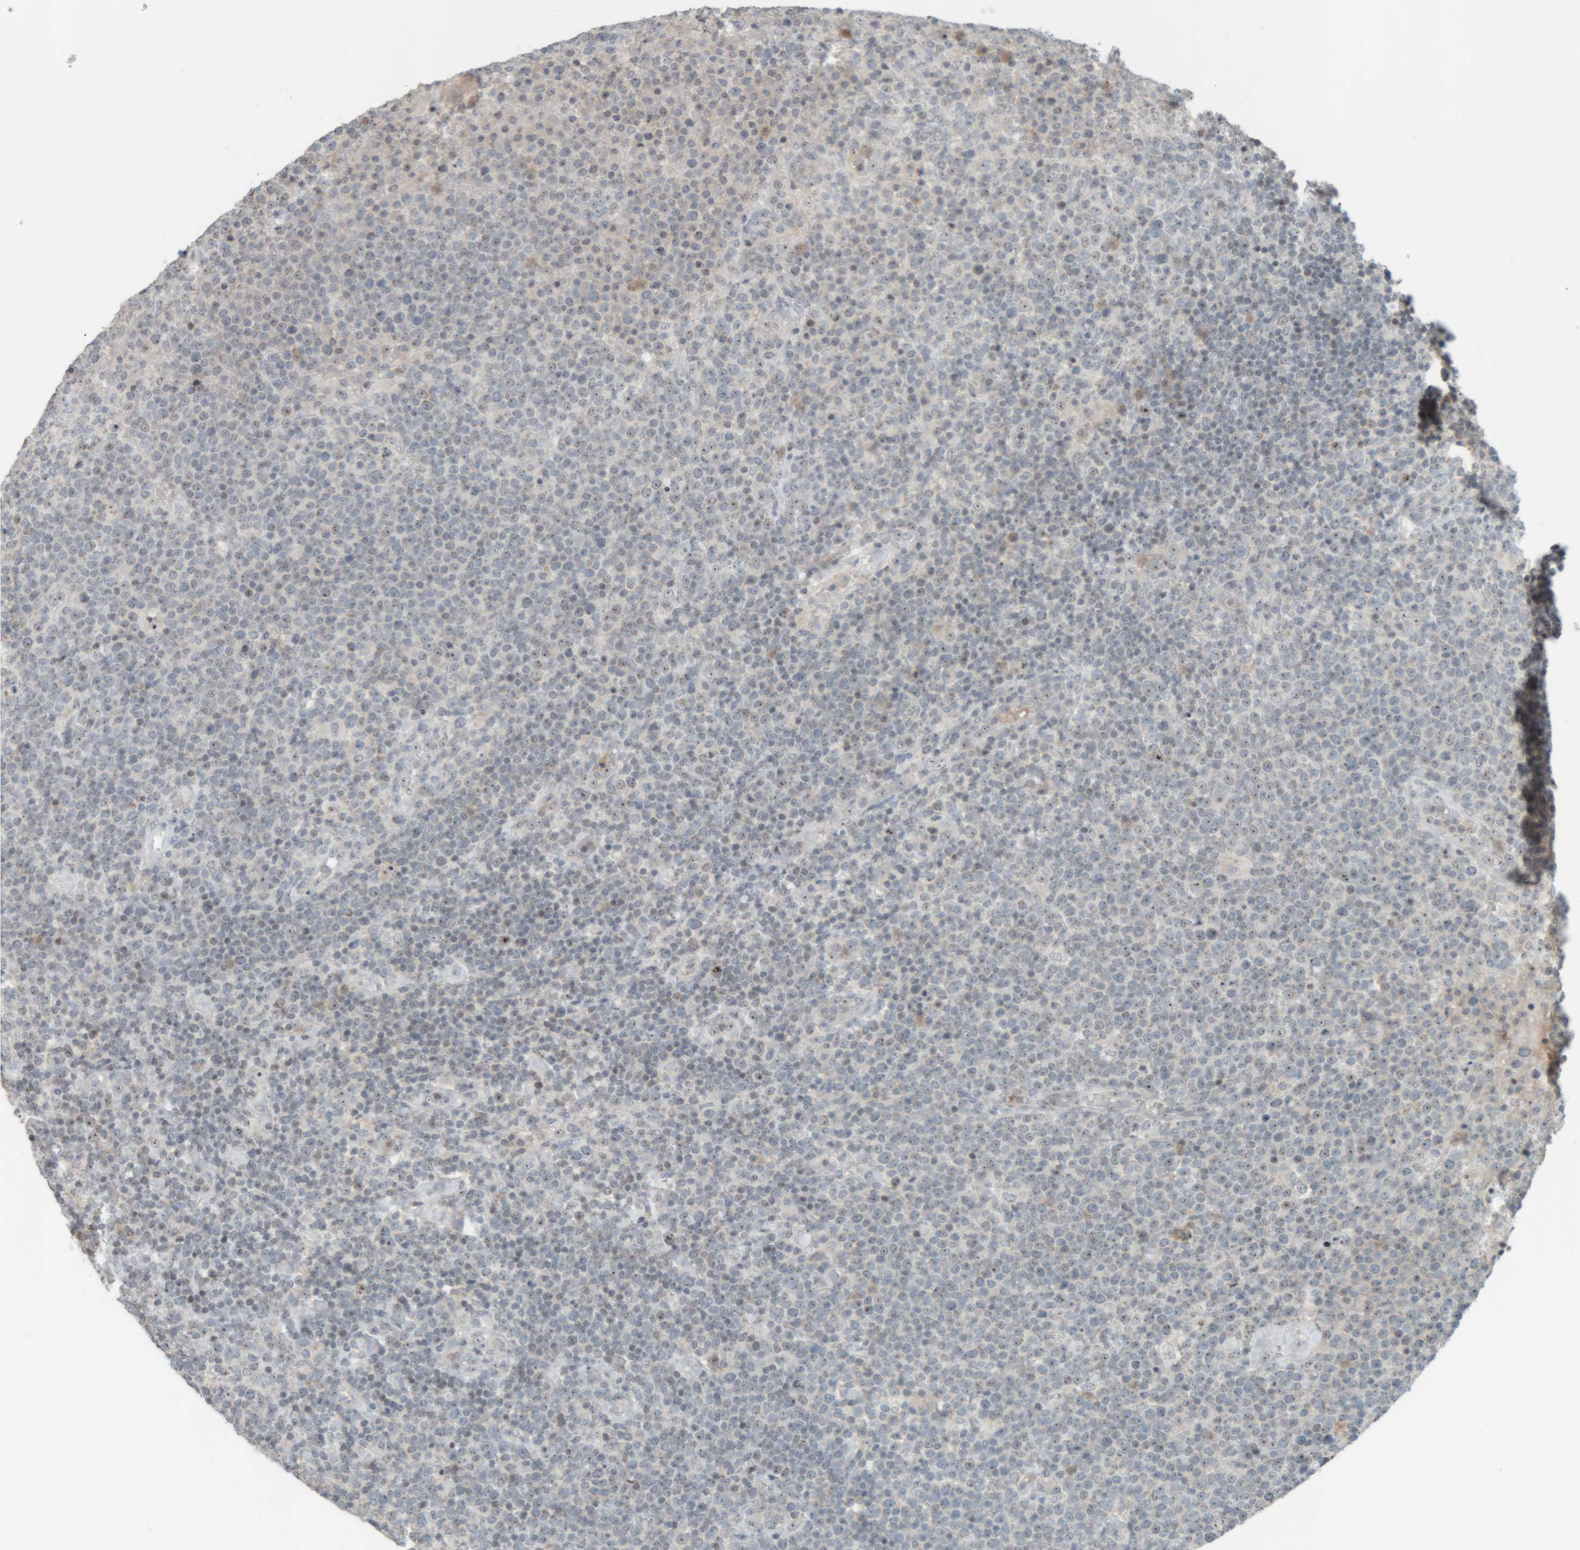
{"staining": {"intensity": "negative", "quantity": "none", "location": "none"}, "tissue": "lymphoma", "cell_type": "Tumor cells", "image_type": "cancer", "snomed": [{"axis": "morphology", "description": "Malignant lymphoma, non-Hodgkin's type, High grade"}, {"axis": "topography", "description": "Lymph node"}], "caption": "Histopathology image shows no significant protein staining in tumor cells of high-grade malignant lymphoma, non-Hodgkin's type. (DAB IHC visualized using brightfield microscopy, high magnification).", "gene": "RPF1", "patient": {"sex": "male", "age": 61}}